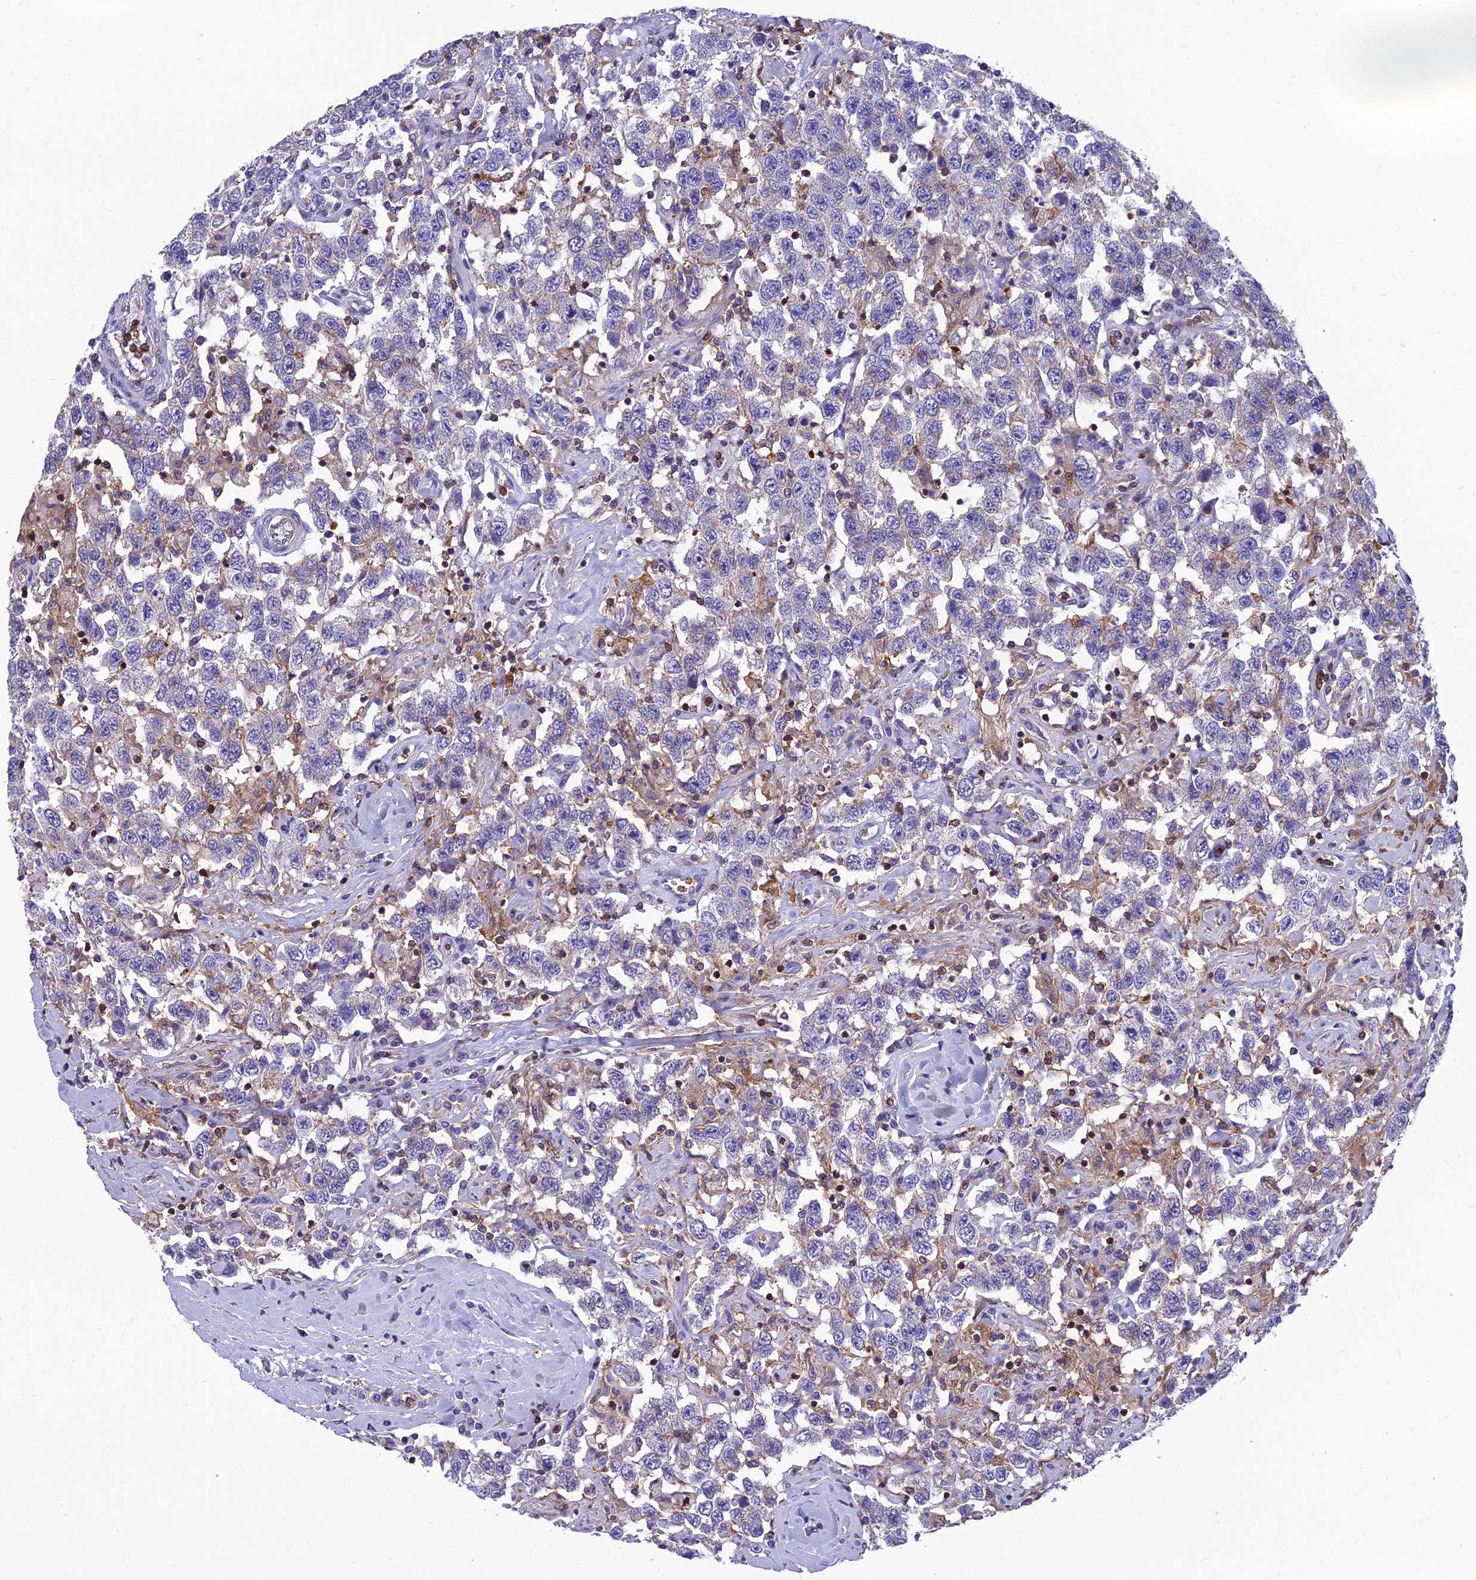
{"staining": {"intensity": "negative", "quantity": "none", "location": "none"}, "tissue": "testis cancer", "cell_type": "Tumor cells", "image_type": "cancer", "snomed": [{"axis": "morphology", "description": "Seminoma, NOS"}, {"axis": "topography", "description": "Testis"}], "caption": "This is an immunohistochemistry image of human testis cancer (seminoma). There is no positivity in tumor cells.", "gene": "PPP1R18", "patient": {"sex": "male", "age": 41}}